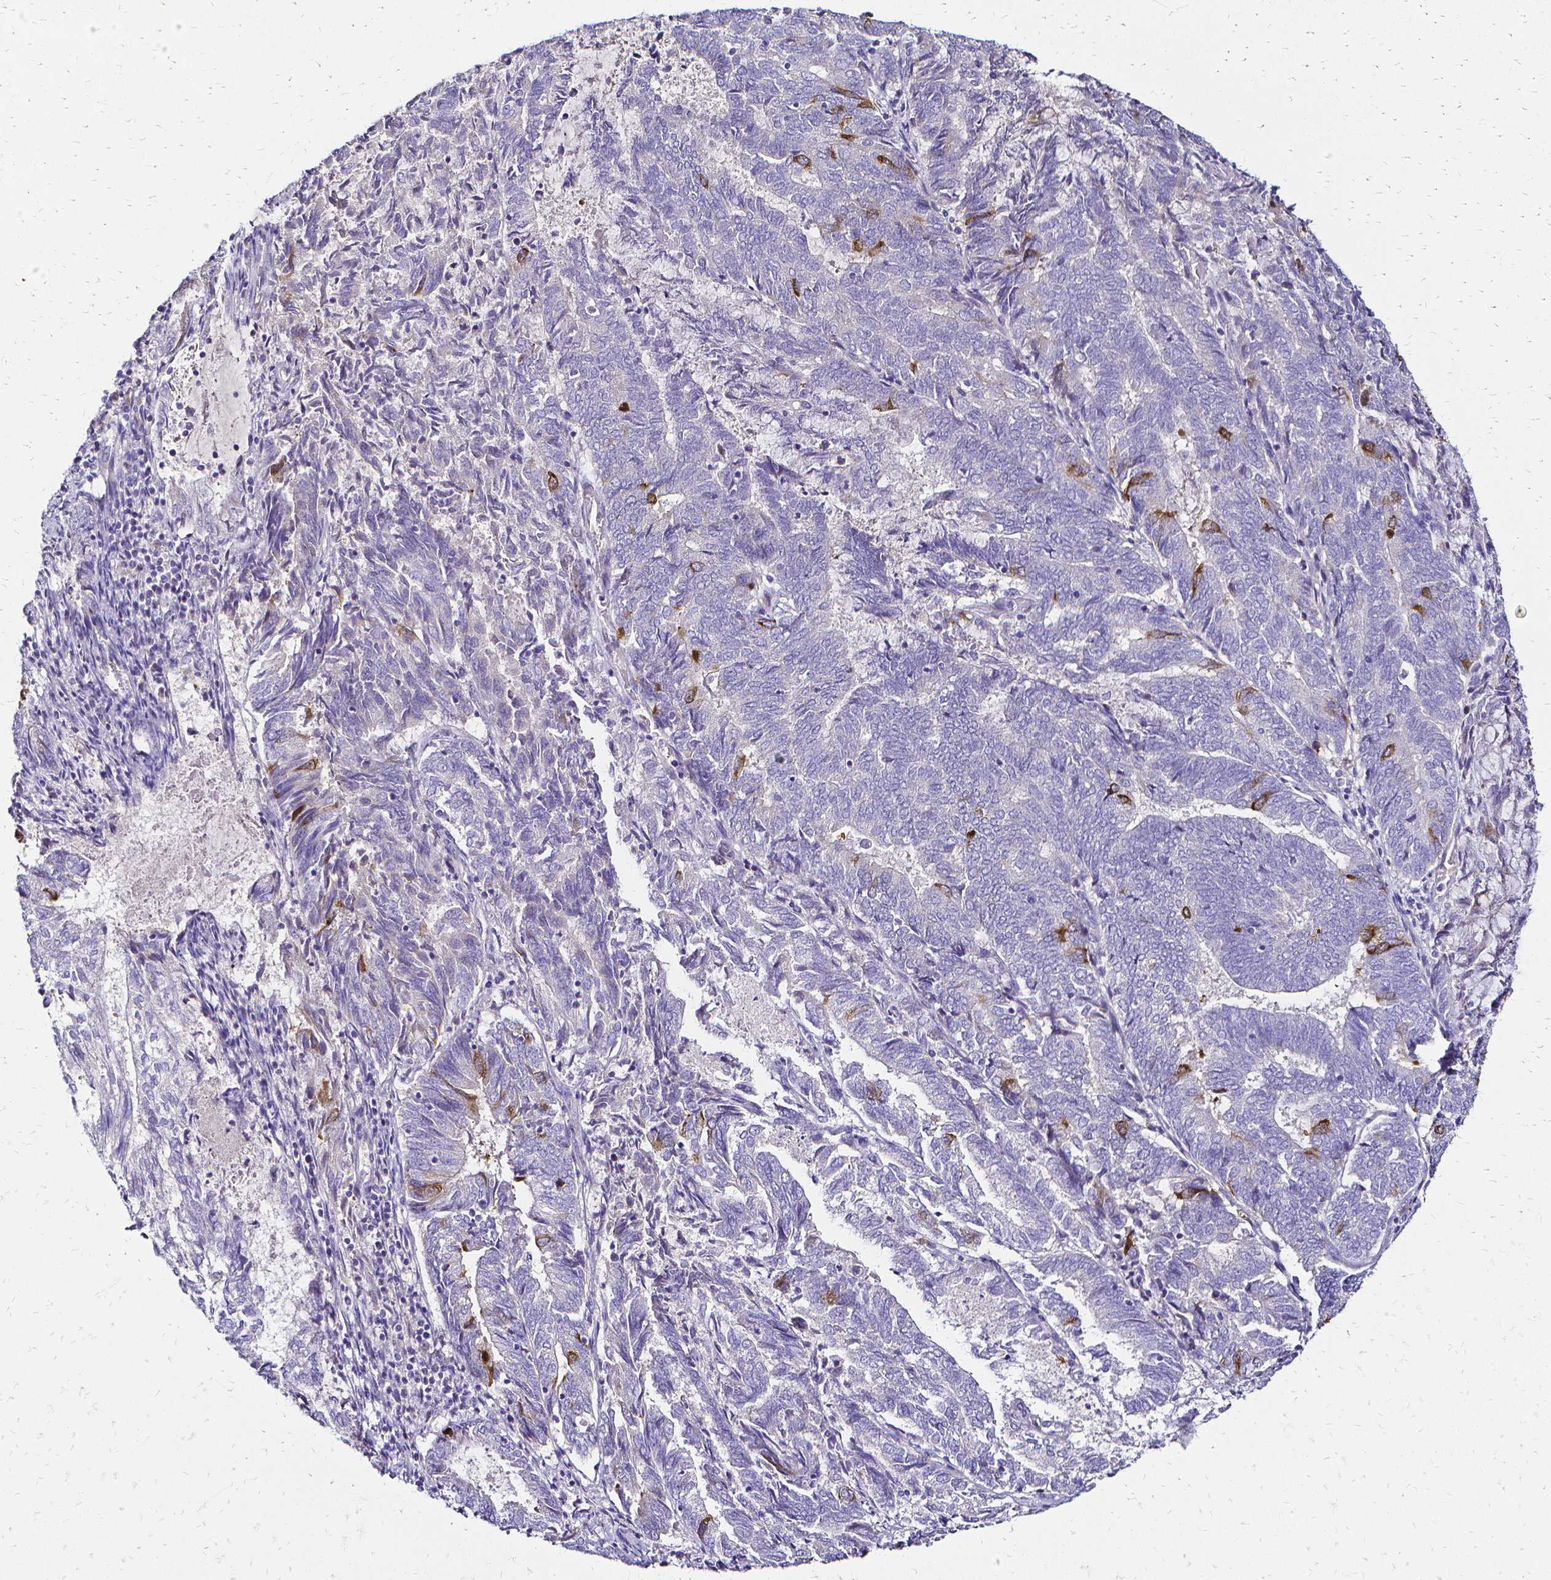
{"staining": {"intensity": "moderate", "quantity": "<25%", "location": "cytoplasmic/membranous"}, "tissue": "endometrial cancer", "cell_type": "Tumor cells", "image_type": "cancer", "snomed": [{"axis": "morphology", "description": "Adenocarcinoma, NOS"}, {"axis": "topography", "description": "Endometrium"}], "caption": "Protein staining of endometrial cancer tissue exhibits moderate cytoplasmic/membranous positivity in approximately <25% of tumor cells.", "gene": "CCNB1", "patient": {"sex": "female", "age": 80}}